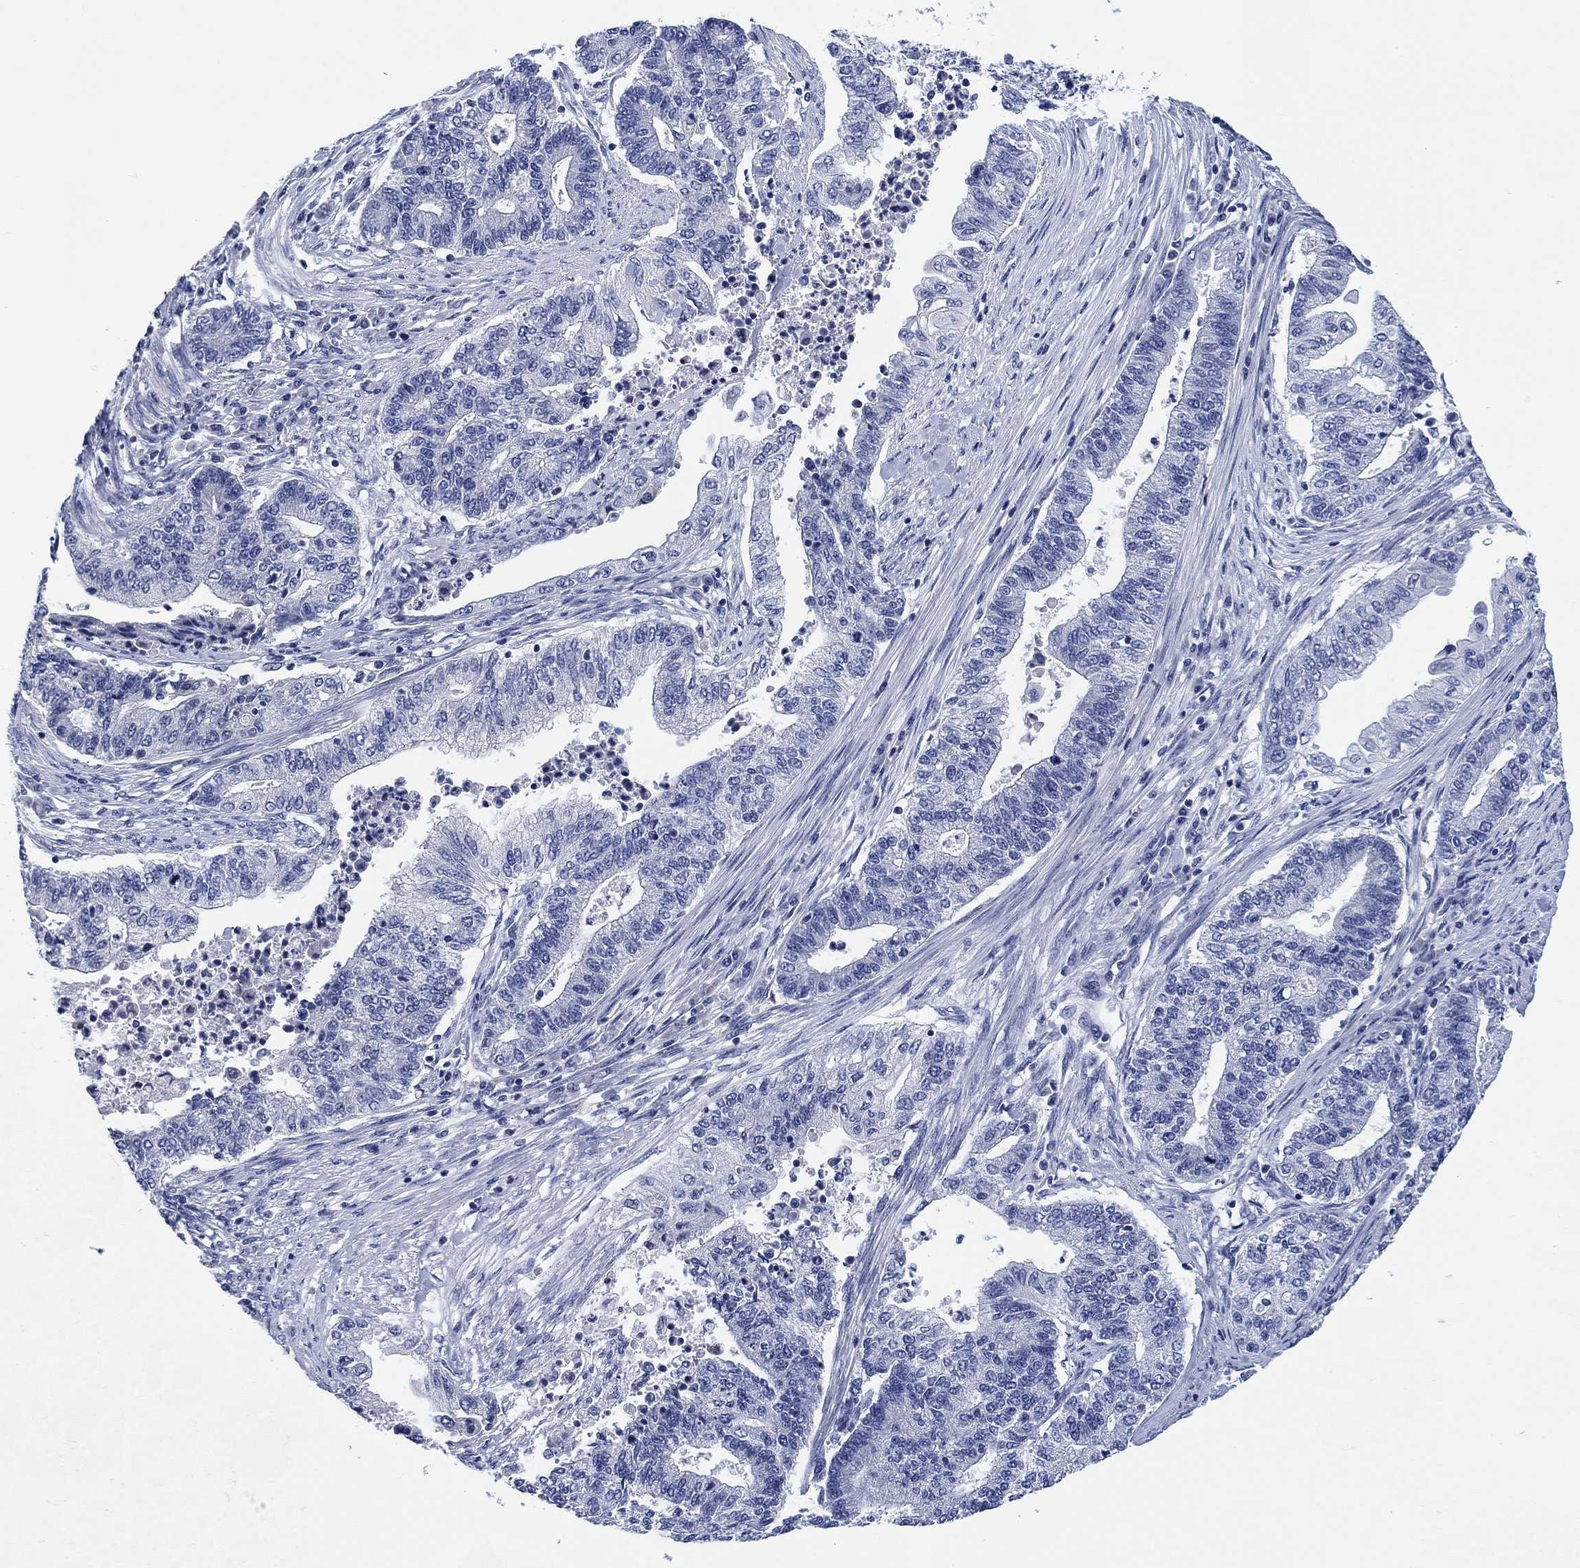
{"staining": {"intensity": "negative", "quantity": "none", "location": "none"}, "tissue": "endometrial cancer", "cell_type": "Tumor cells", "image_type": "cancer", "snomed": [{"axis": "morphology", "description": "Adenocarcinoma, NOS"}, {"axis": "topography", "description": "Uterus"}, {"axis": "topography", "description": "Endometrium"}], "caption": "Immunohistochemical staining of endometrial cancer demonstrates no significant expression in tumor cells.", "gene": "DAZL", "patient": {"sex": "female", "age": 54}}